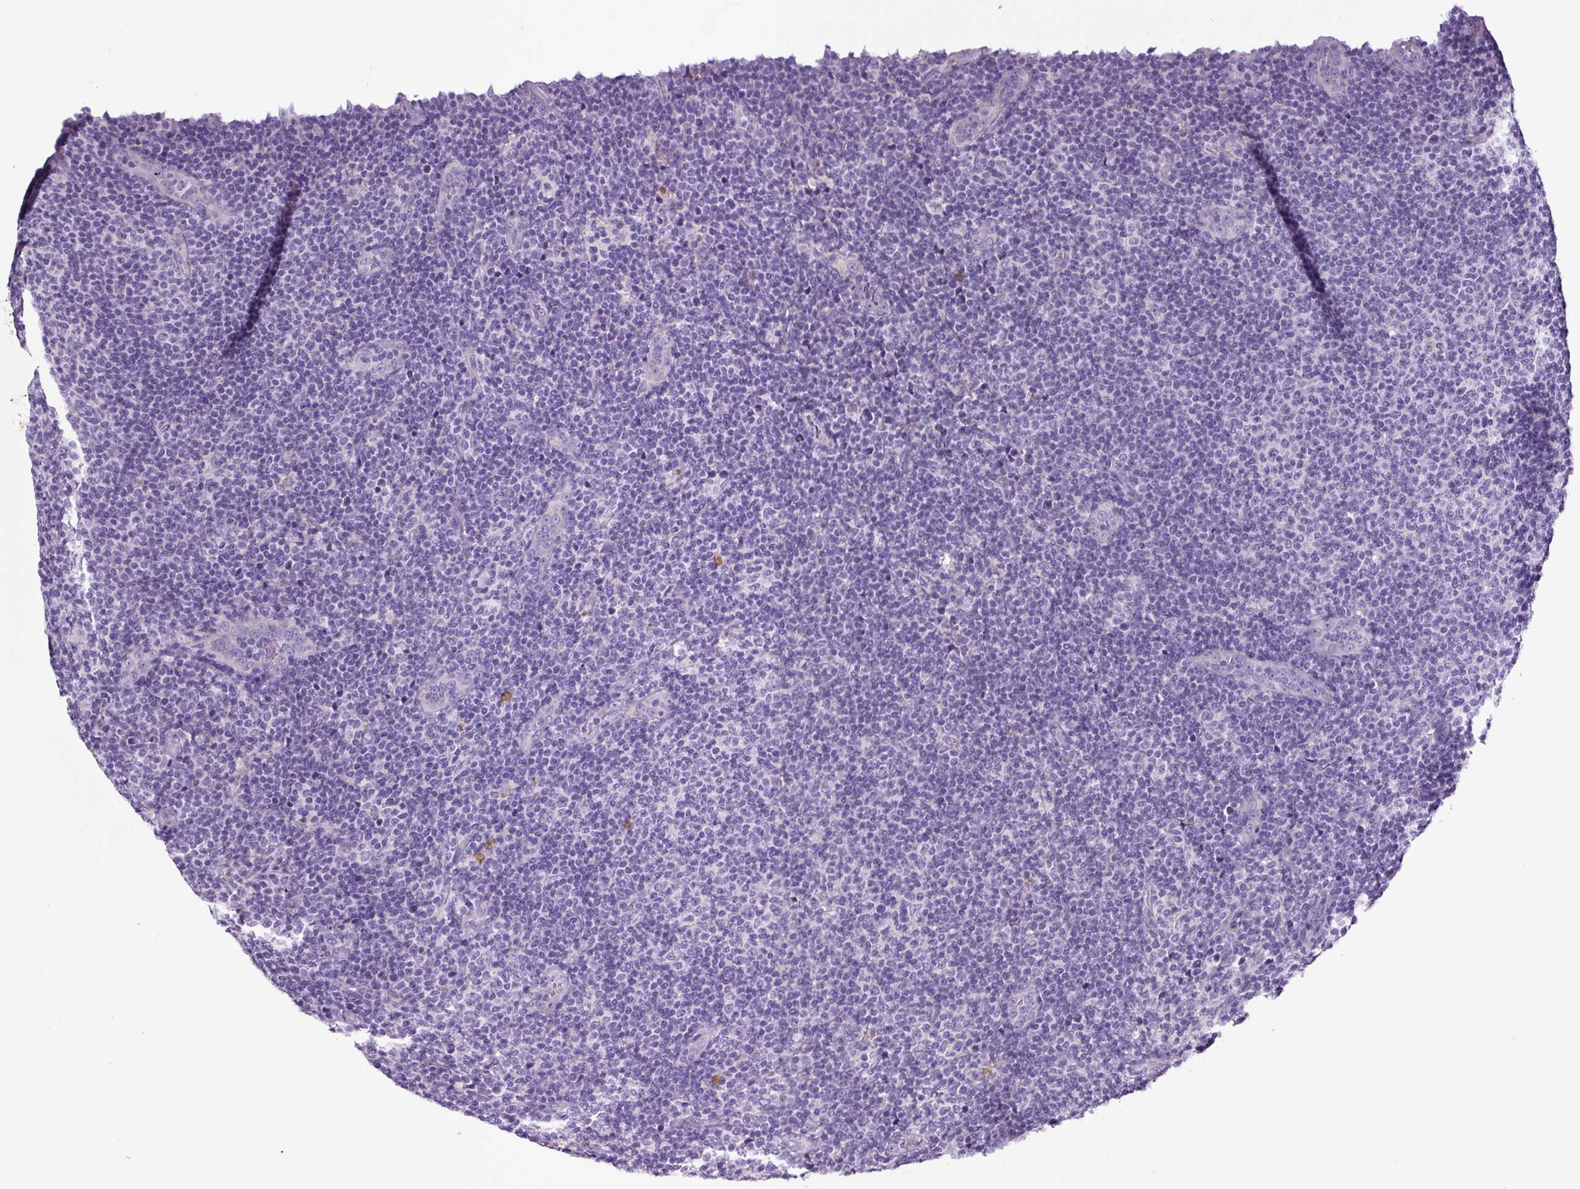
{"staining": {"intensity": "negative", "quantity": "none", "location": "none"}, "tissue": "lymphoma", "cell_type": "Tumor cells", "image_type": "cancer", "snomed": [{"axis": "morphology", "description": "Malignant lymphoma, non-Hodgkin's type, Low grade"}, {"axis": "topography", "description": "Lymph node"}], "caption": "This is an immunohistochemistry image of lymphoma. There is no staining in tumor cells.", "gene": "SP8", "patient": {"sex": "male", "age": 66}}